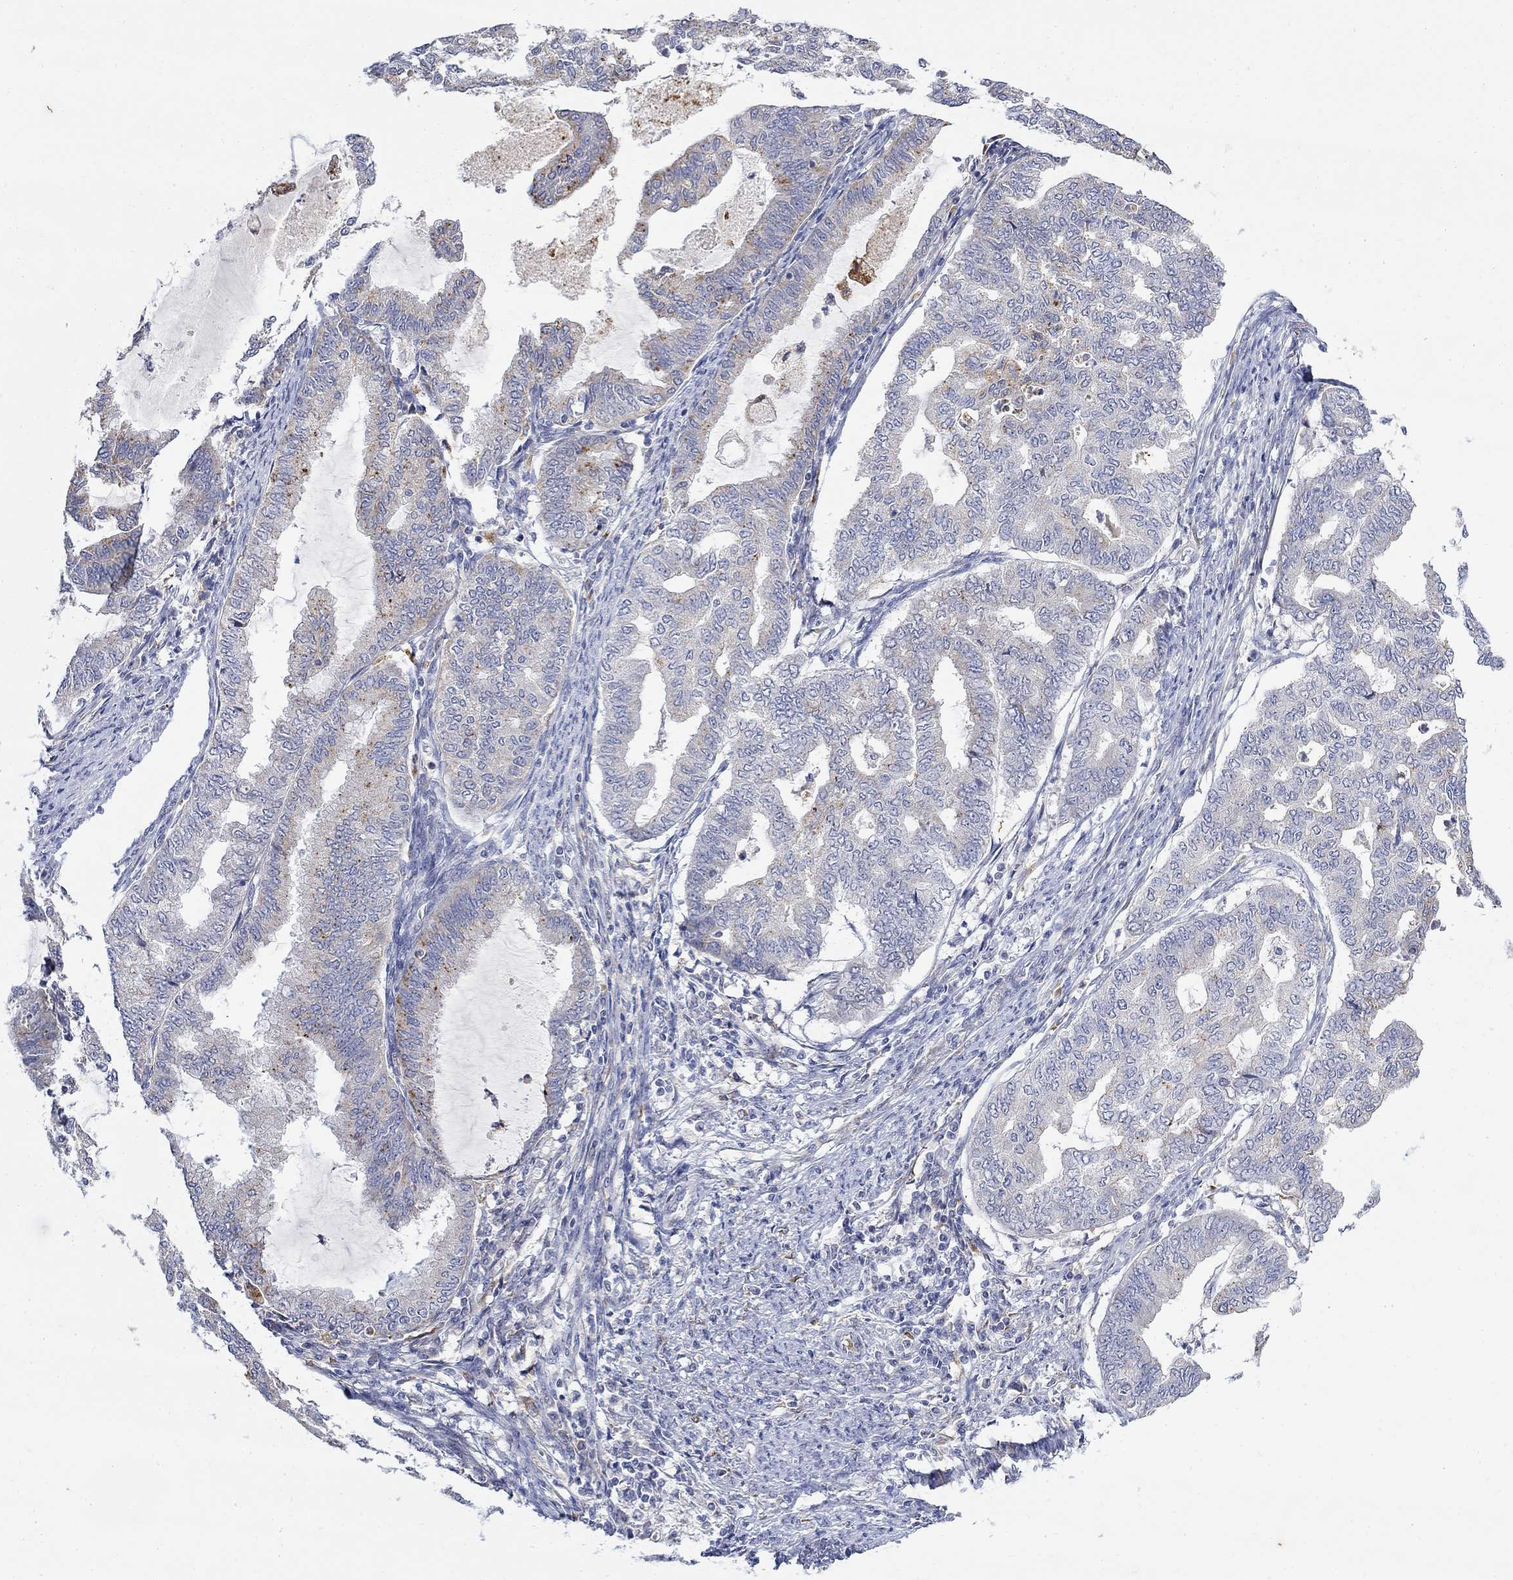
{"staining": {"intensity": "weak", "quantity": "<25%", "location": "cytoplasmic/membranous"}, "tissue": "endometrial cancer", "cell_type": "Tumor cells", "image_type": "cancer", "snomed": [{"axis": "morphology", "description": "Adenocarcinoma, NOS"}, {"axis": "topography", "description": "Endometrium"}], "caption": "There is no significant positivity in tumor cells of endometrial adenocarcinoma. (Brightfield microscopy of DAB immunohistochemistry at high magnification).", "gene": "FNDC5", "patient": {"sex": "female", "age": 79}}